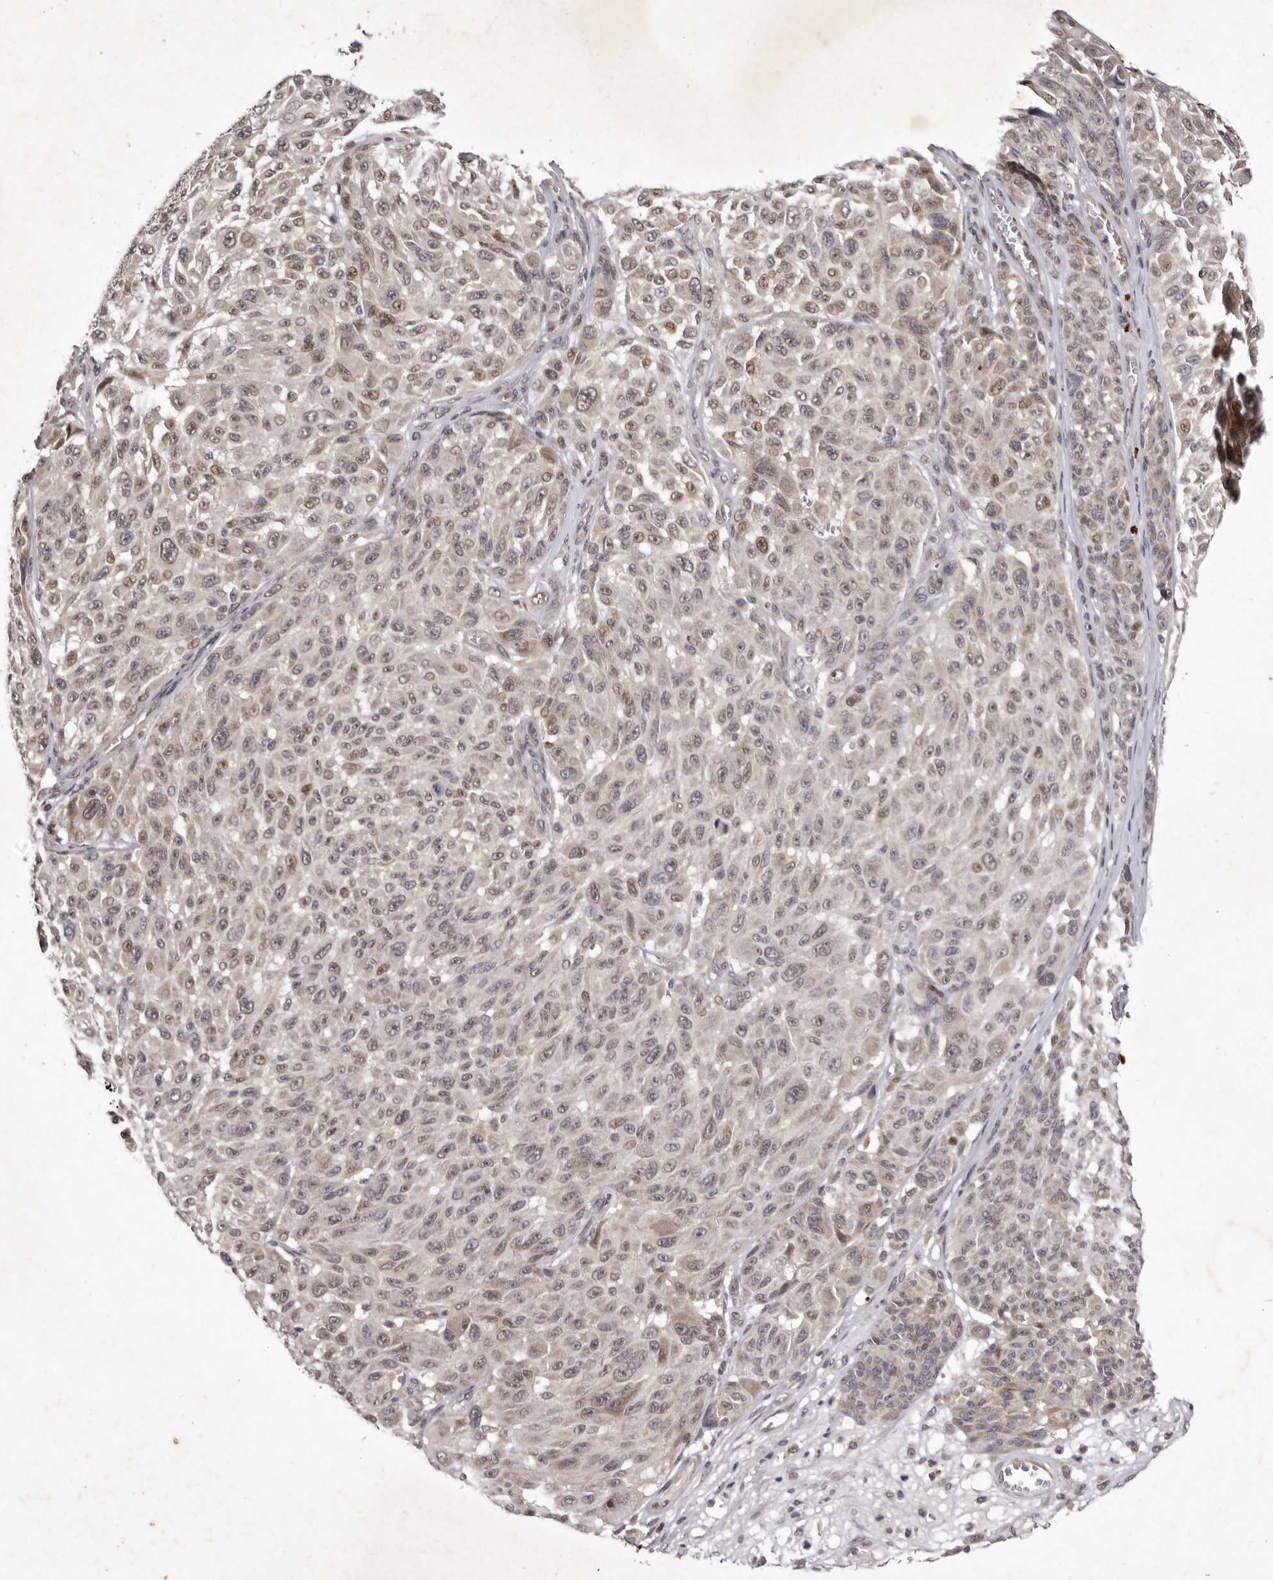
{"staining": {"intensity": "moderate", "quantity": "<25%", "location": "cytoplasmic/membranous,nuclear"}, "tissue": "melanoma", "cell_type": "Tumor cells", "image_type": "cancer", "snomed": [{"axis": "morphology", "description": "Malignant melanoma, NOS"}, {"axis": "topography", "description": "Skin"}], "caption": "IHC of melanoma exhibits low levels of moderate cytoplasmic/membranous and nuclear staining in approximately <25% of tumor cells.", "gene": "ABL1", "patient": {"sex": "male", "age": 83}}